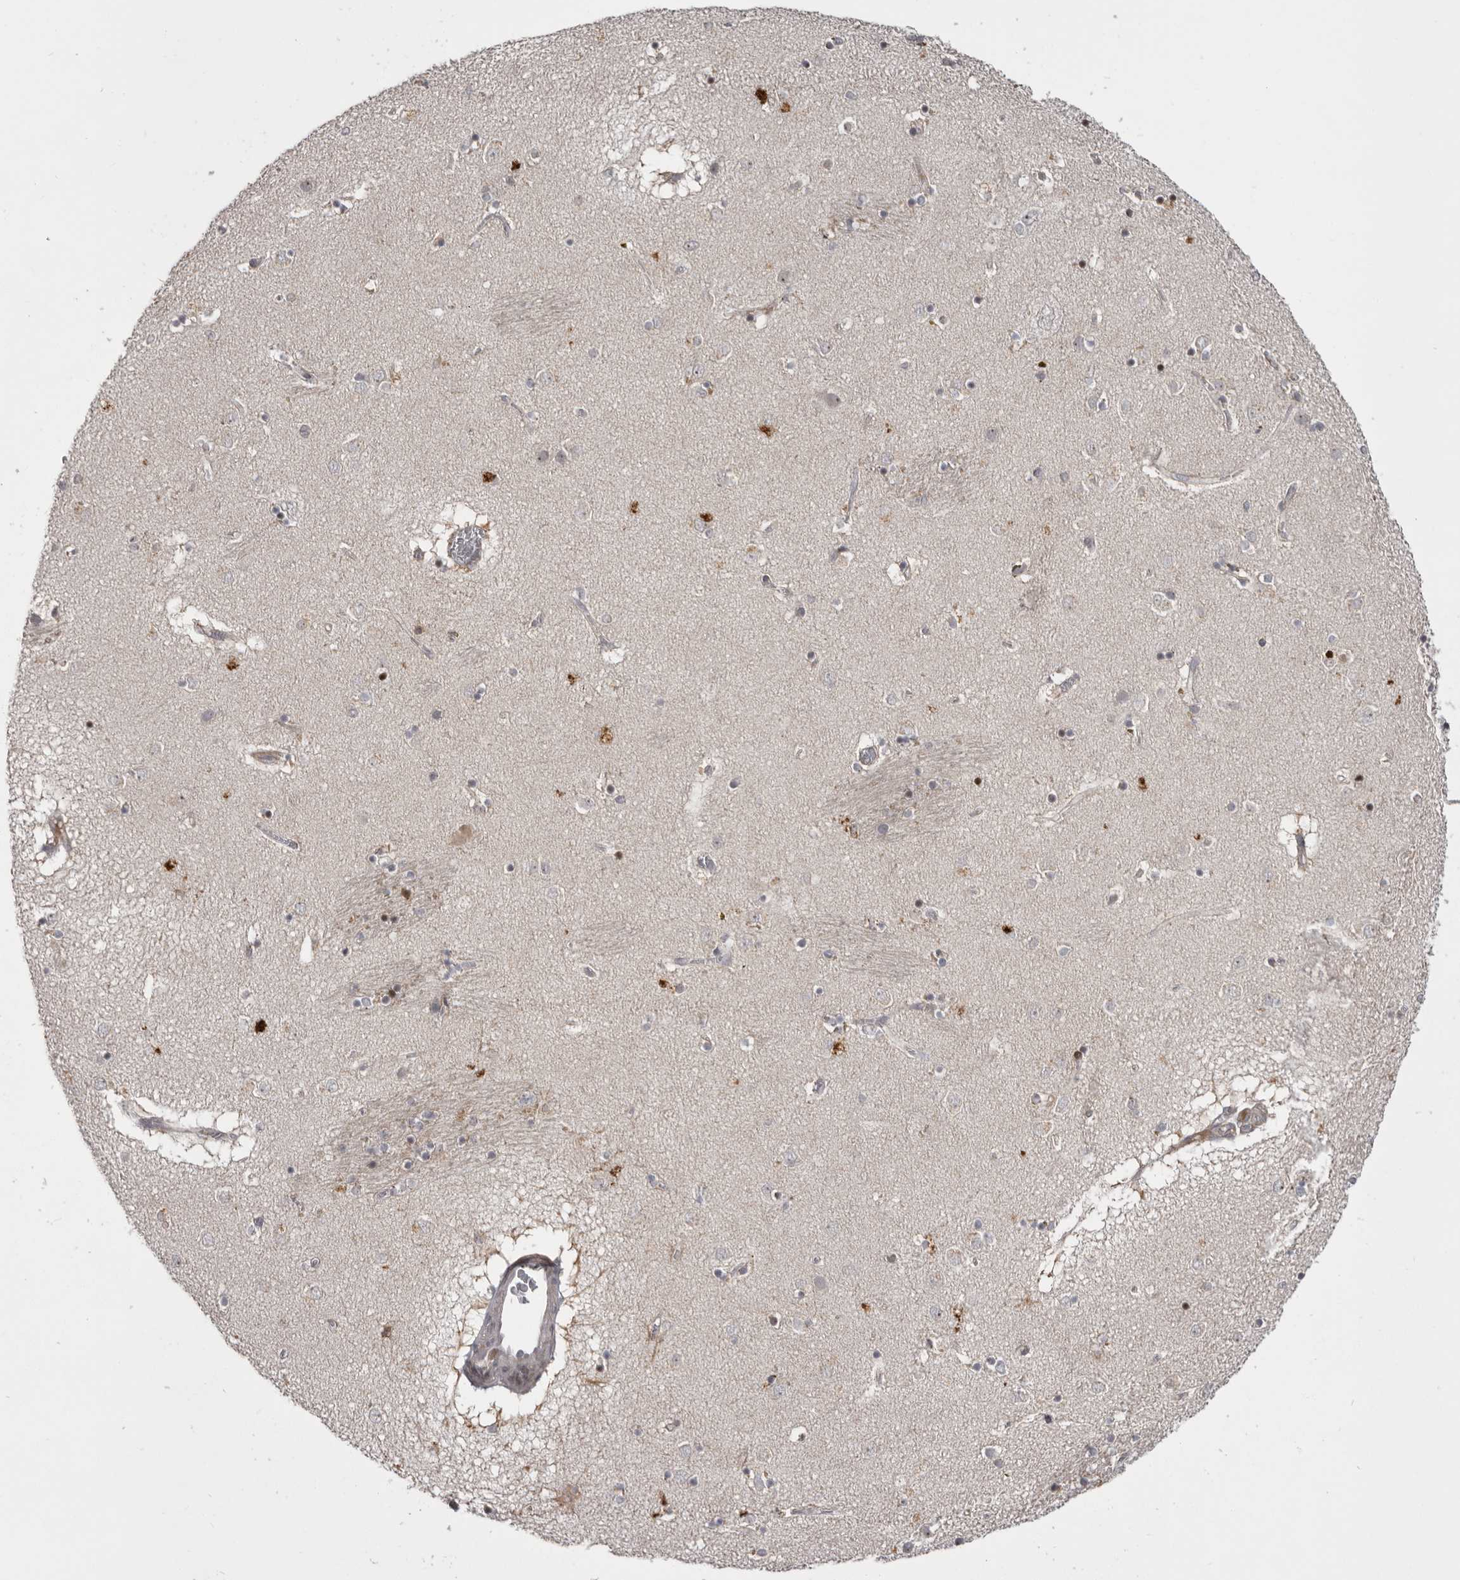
{"staining": {"intensity": "moderate", "quantity": "25%-75%", "location": "nuclear"}, "tissue": "caudate", "cell_type": "Glial cells", "image_type": "normal", "snomed": [{"axis": "morphology", "description": "Normal tissue, NOS"}, {"axis": "topography", "description": "Lateral ventricle wall"}], "caption": "Immunohistochemistry (IHC) of benign caudate displays medium levels of moderate nuclear staining in about 25%-75% of glial cells.", "gene": "AZIN1", "patient": {"sex": "male", "age": 70}}